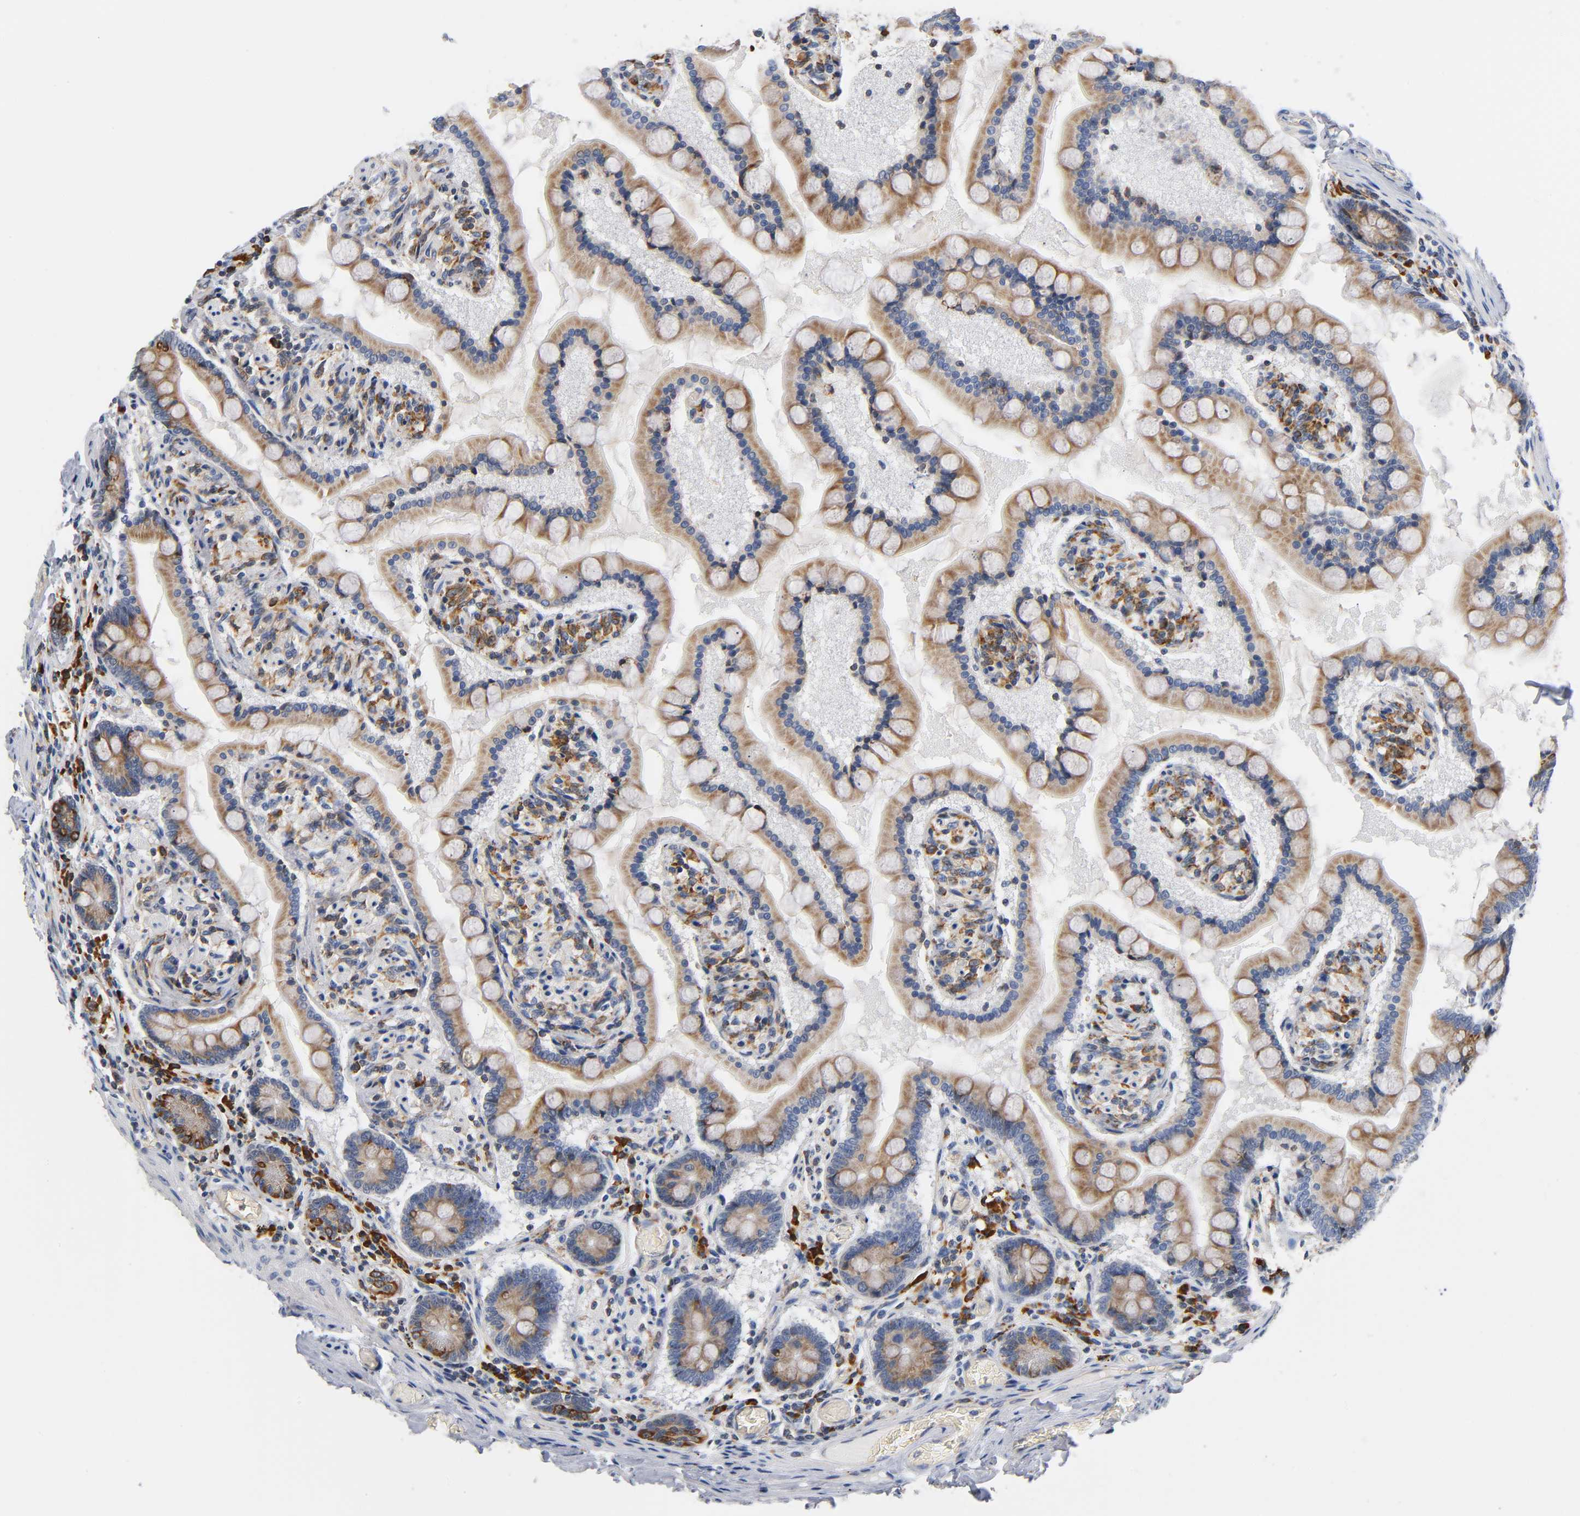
{"staining": {"intensity": "moderate", "quantity": ">75%", "location": "cytoplasmic/membranous"}, "tissue": "small intestine", "cell_type": "Glandular cells", "image_type": "normal", "snomed": [{"axis": "morphology", "description": "Normal tissue, NOS"}, {"axis": "topography", "description": "Small intestine"}], "caption": "IHC staining of unremarkable small intestine, which reveals medium levels of moderate cytoplasmic/membranous staining in approximately >75% of glandular cells indicating moderate cytoplasmic/membranous protein staining. The staining was performed using DAB (brown) for protein detection and nuclei were counterstained in hematoxylin (blue).", "gene": "UCKL1", "patient": {"sex": "male", "age": 41}}